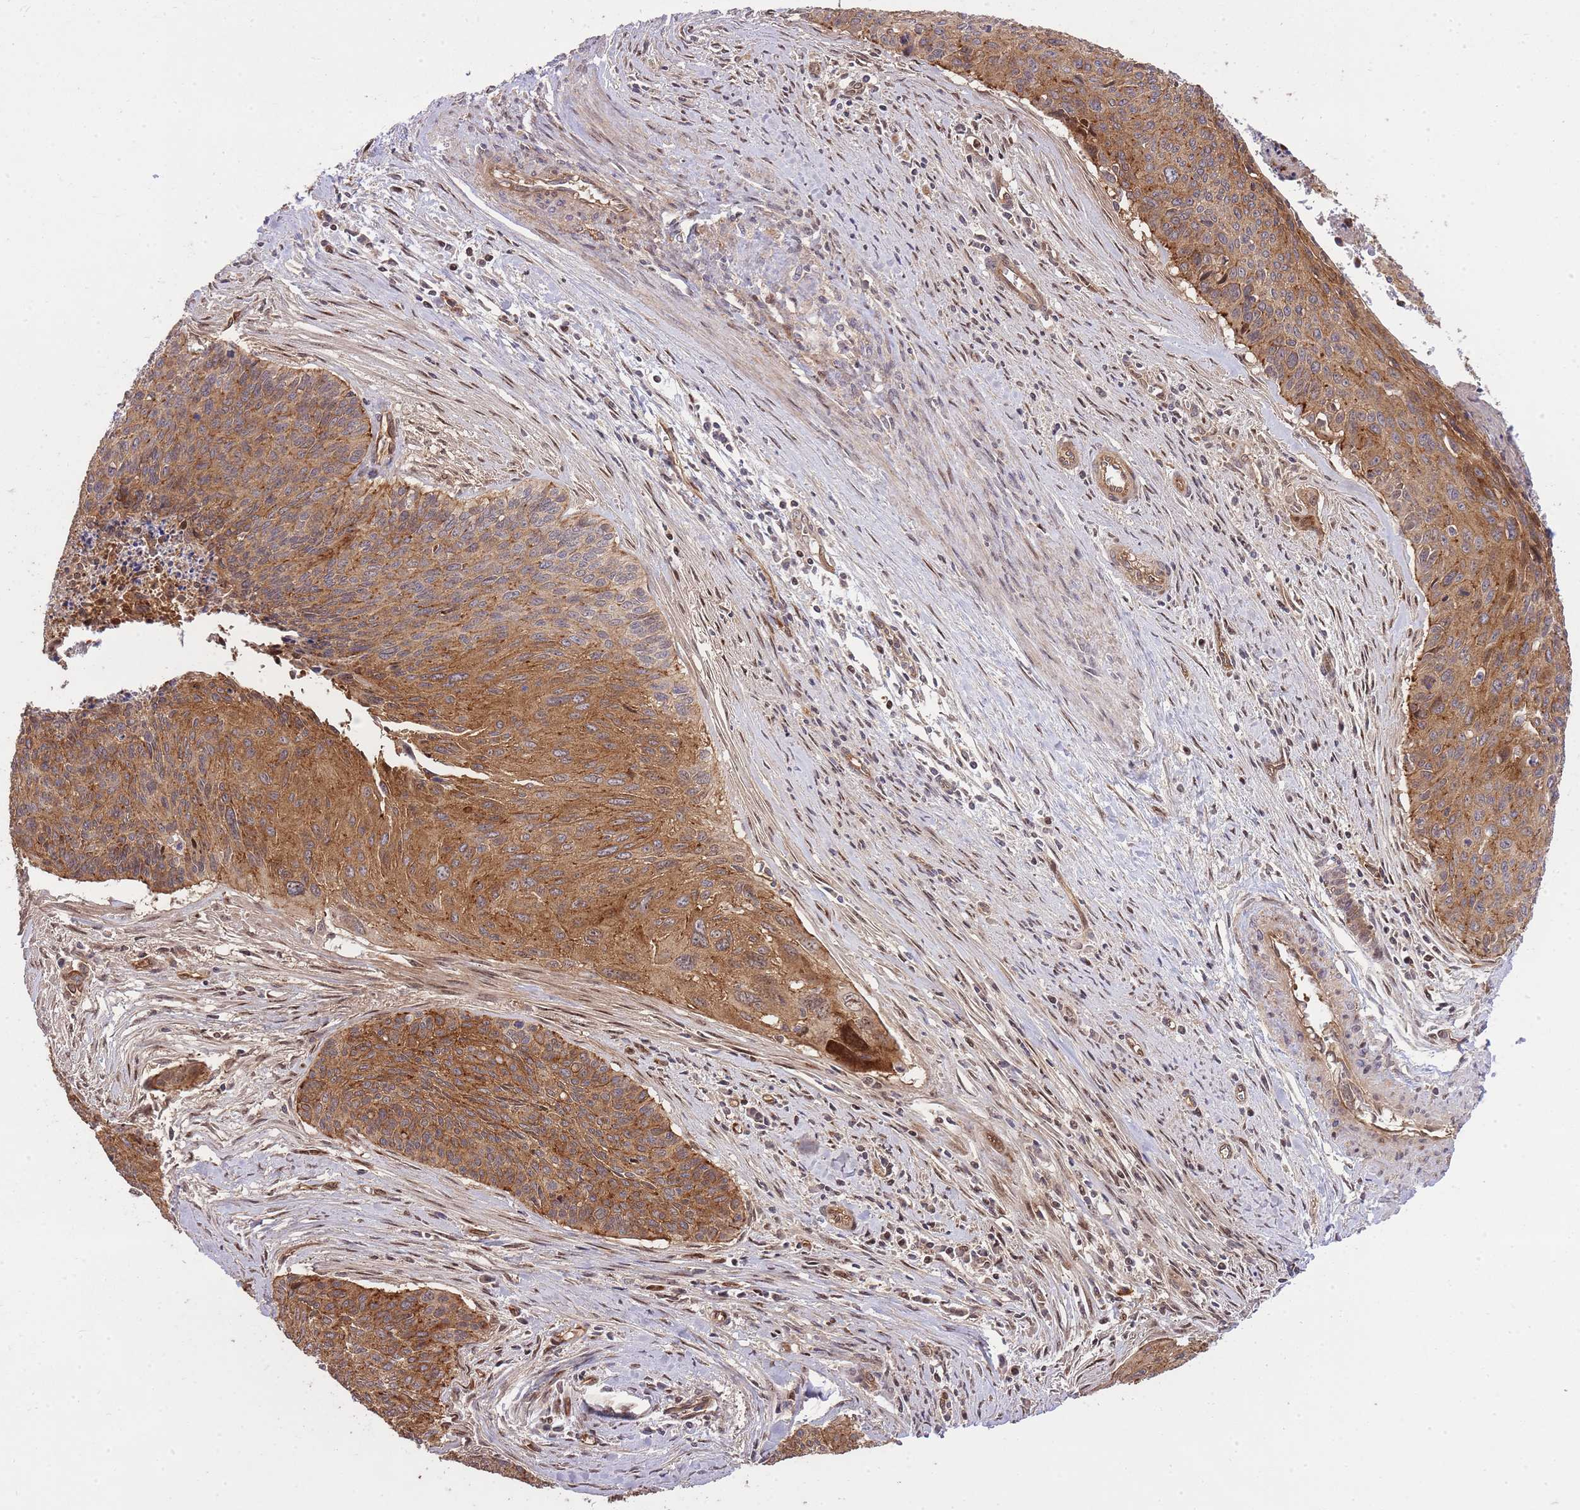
{"staining": {"intensity": "moderate", "quantity": ">75%", "location": "cytoplasmic/membranous"}, "tissue": "cervical cancer", "cell_type": "Tumor cells", "image_type": "cancer", "snomed": [{"axis": "morphology", "description": "Squamous cell carcinoma, NOS"}, {"axis": "topography", "description": "Cervix"}], "caption": "Human squamous cell carcinoma (cervical) stained with a protein marker exhibits moderate staining in tumor cells.", "gene": "PLD1", "patient": {"sex": "female", "age": 55}}